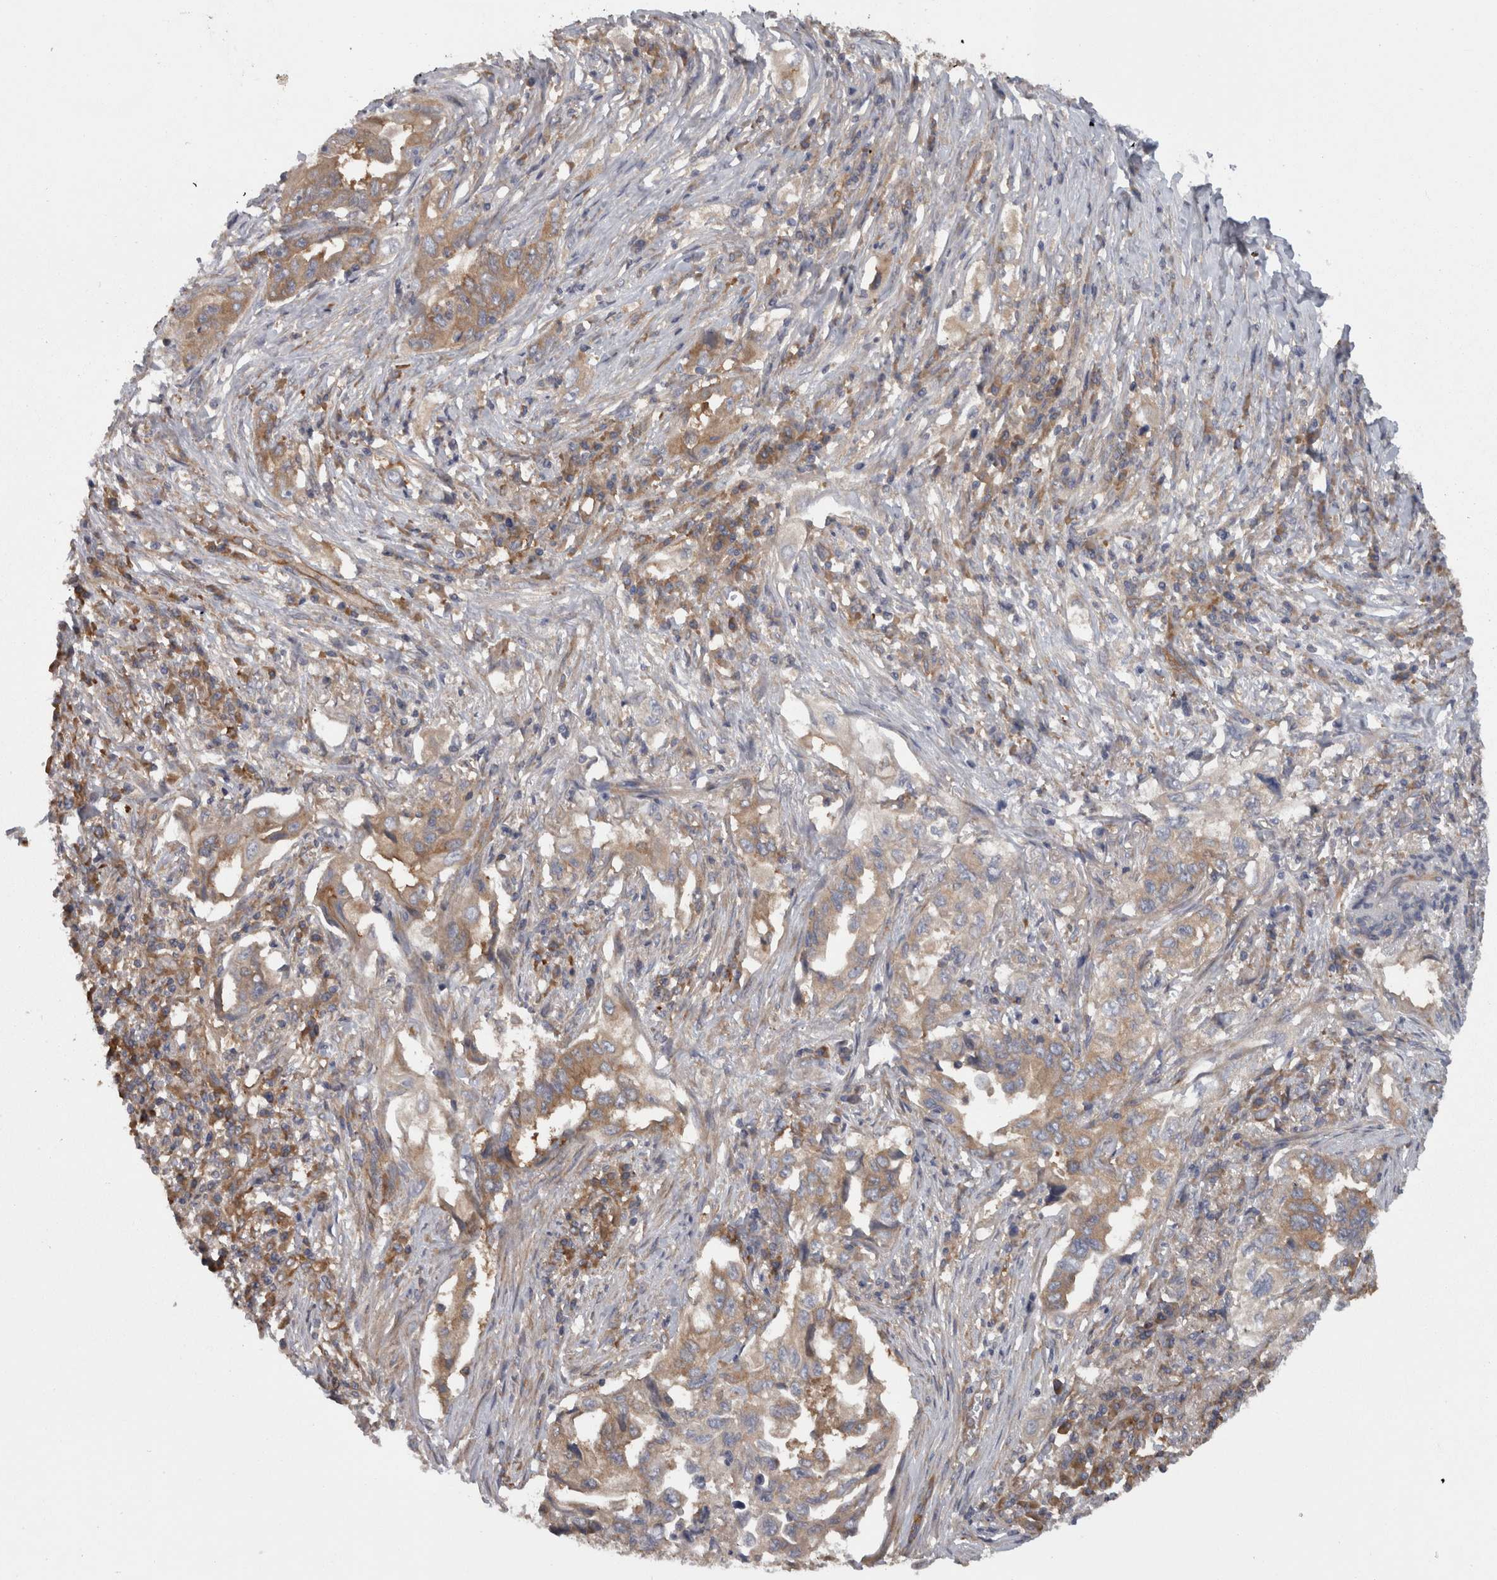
{"staining": {"intensity": "moderate", "quantity": "25%-75%", "location": "cytoplasmic/membranous"}, "tissue": "lung cancer", "cell_type": "Tumor cells", "image_type": "cancer", "snomed": [{"axis": "morphology", "description": "Adenocarcinoma, NOS"}, {"axis": "topography", "description": "Lung"}], "caption": "Lung cancer (adenocarcinoma) stained for a protein demonstrates moderate cytoplasmic/membranous positivity in tumor cells.", "gene": "SMCR8", "patient": {"sex": "female", "age": 51}}